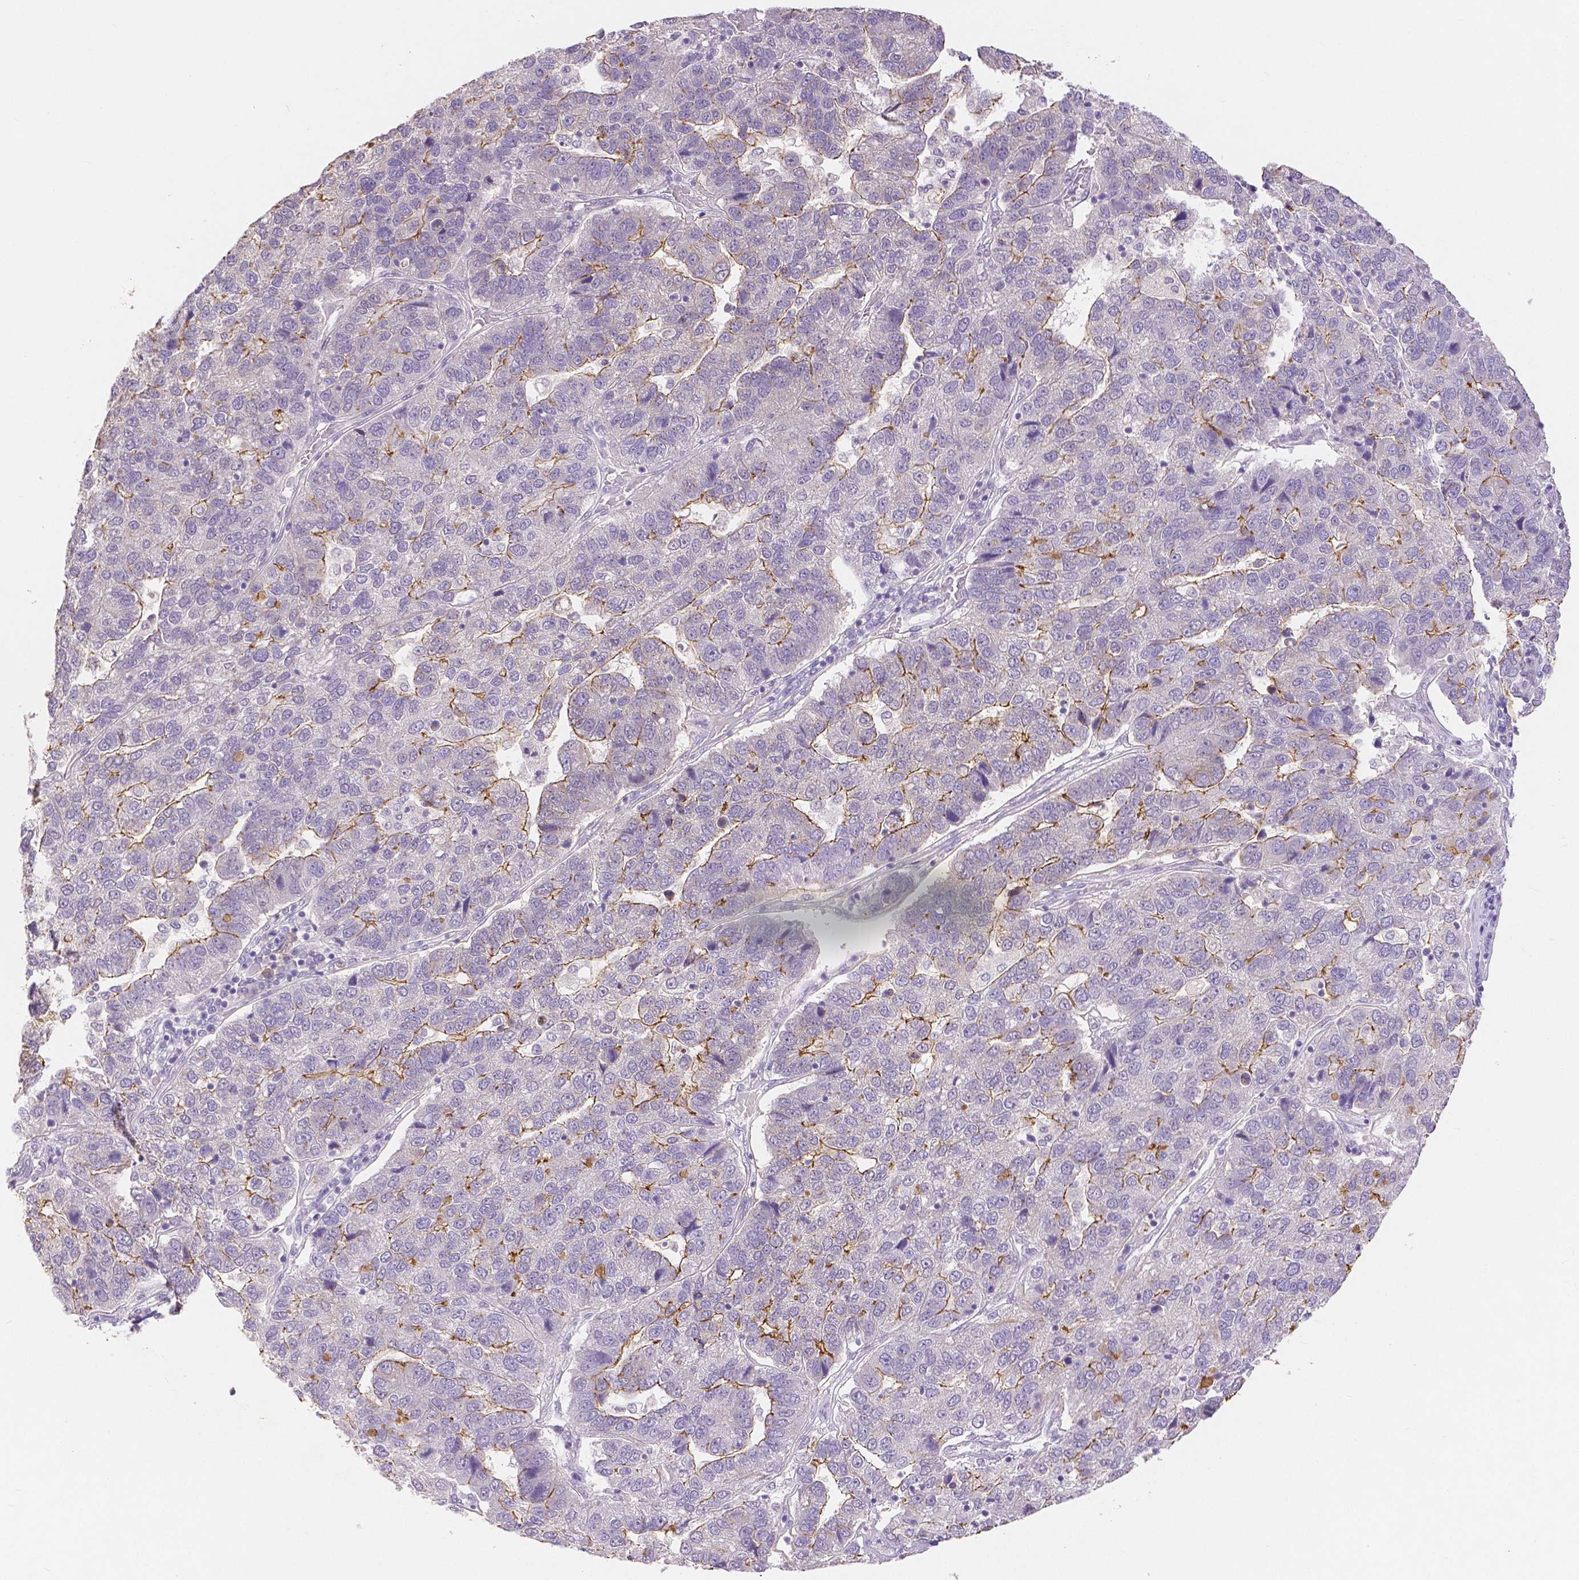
{"staining": {"intensity": "moderate", "quantity": "<25%", "location": "cytoplasmic/membranous"}, "tissue": "pancreatic cancer", "cell_type": "Tumor cells", "image_type": "cancer", "snomed": [{"axis": "morphology", "description": "Adenocarcinoma, NOS"}, {"axis": "topography", "description": "Pancreas"}], "caption": "Immunohistochemical staining of pancreatic cancer displays low levels of moderate cytoplasmic/membranous positivity in about <25% of tumor cells.", "gene": "OCLN", "patient": {"sex": "female", "age": 61}}